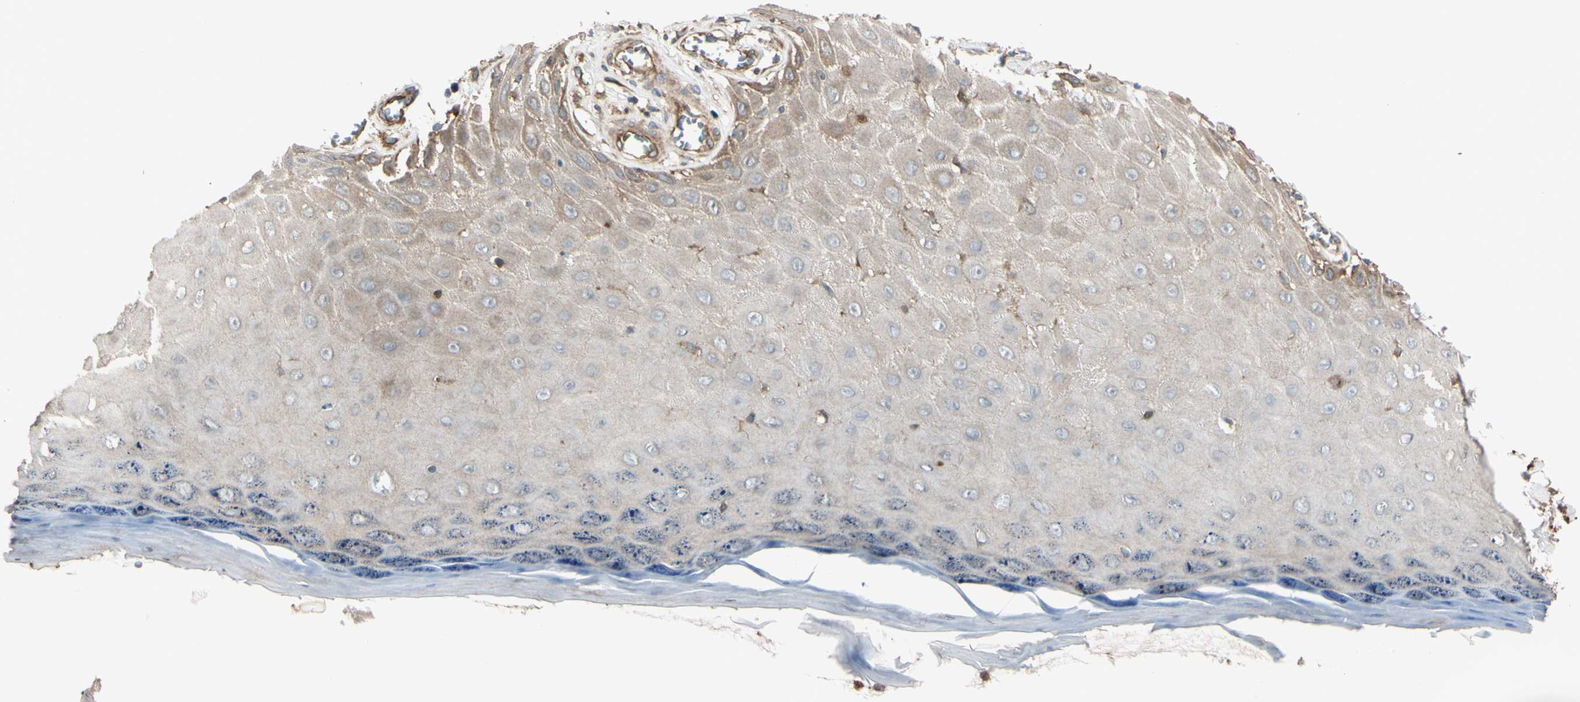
{"staining": {"intensity": "moderate", "quantity": "25%-75%", "location": "cytoplasmic/membranous"}, "tissue": "skin cancer", "cell_type": "Tumor cells", "image_type": "cancer", "snomed": [{"axis": "morphology", "description": "Squamous cell carcinoma, NOS"}, {"axis": "topography", "description": "Skin"}], "caption": "Immunohistochemistry (DAB) staining of human skin cancer (squamous cell carcinoma) demonstrates moderate cytoplasmic/membranous protein staining in approximately 25%-75% of tumor cells.", "gene": "PTPN12", "patient": {"sex": "female", "age": 73}}